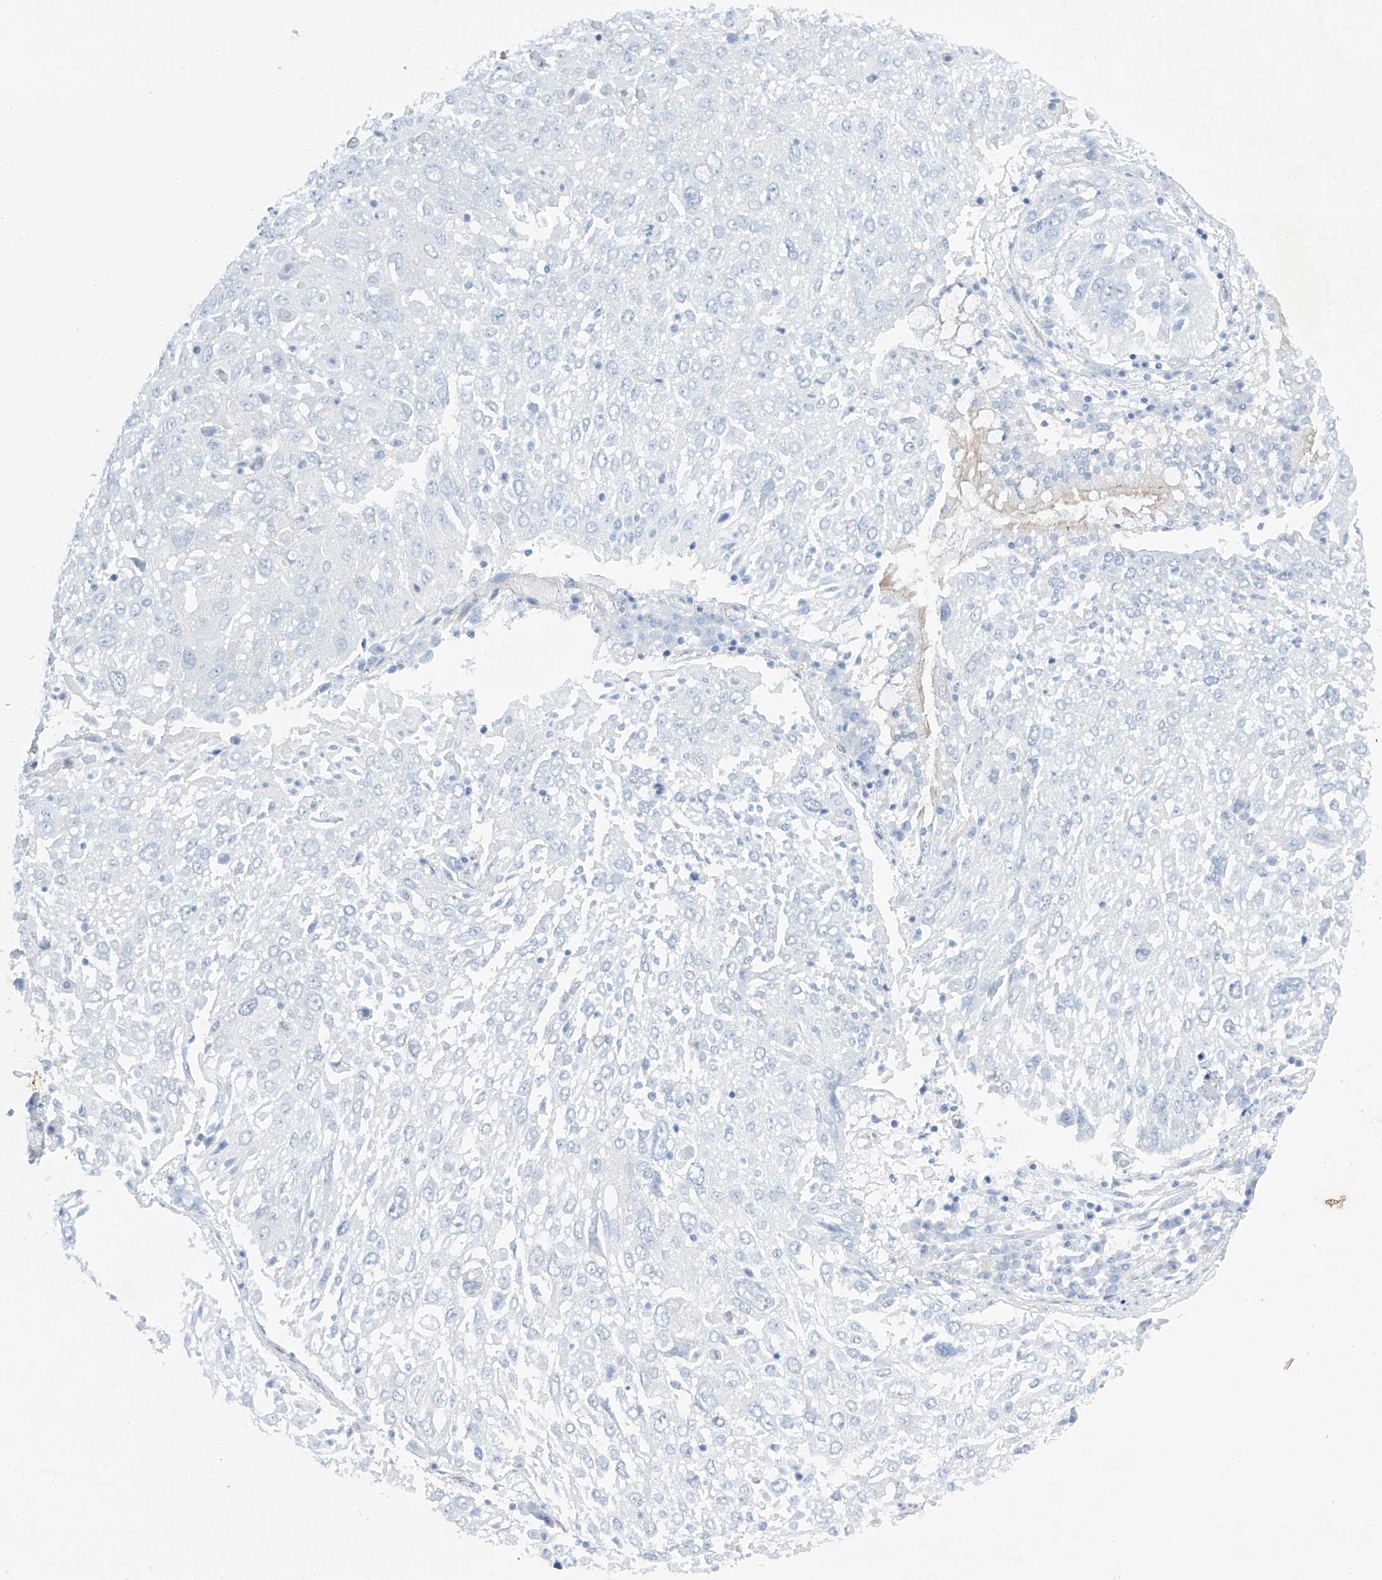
{"staining": {"intensity": "negative", "quantity": "none", "location": "none"}, "tissue": "lung cancer", "cell_type": "Tumor cells", "image_type": "cancer", "snomed": [{"axis": "morphology", "description": "Squamous cell carcinoma, NOS"}, {"axis": "topography", "description": "Lung"}], "caption": "Image shows no significant protein expression in tumor cells of squamous cell carcinoma (lung).", "gene": "MAGI1", "patient": {"sex": "male", "age": 65}}